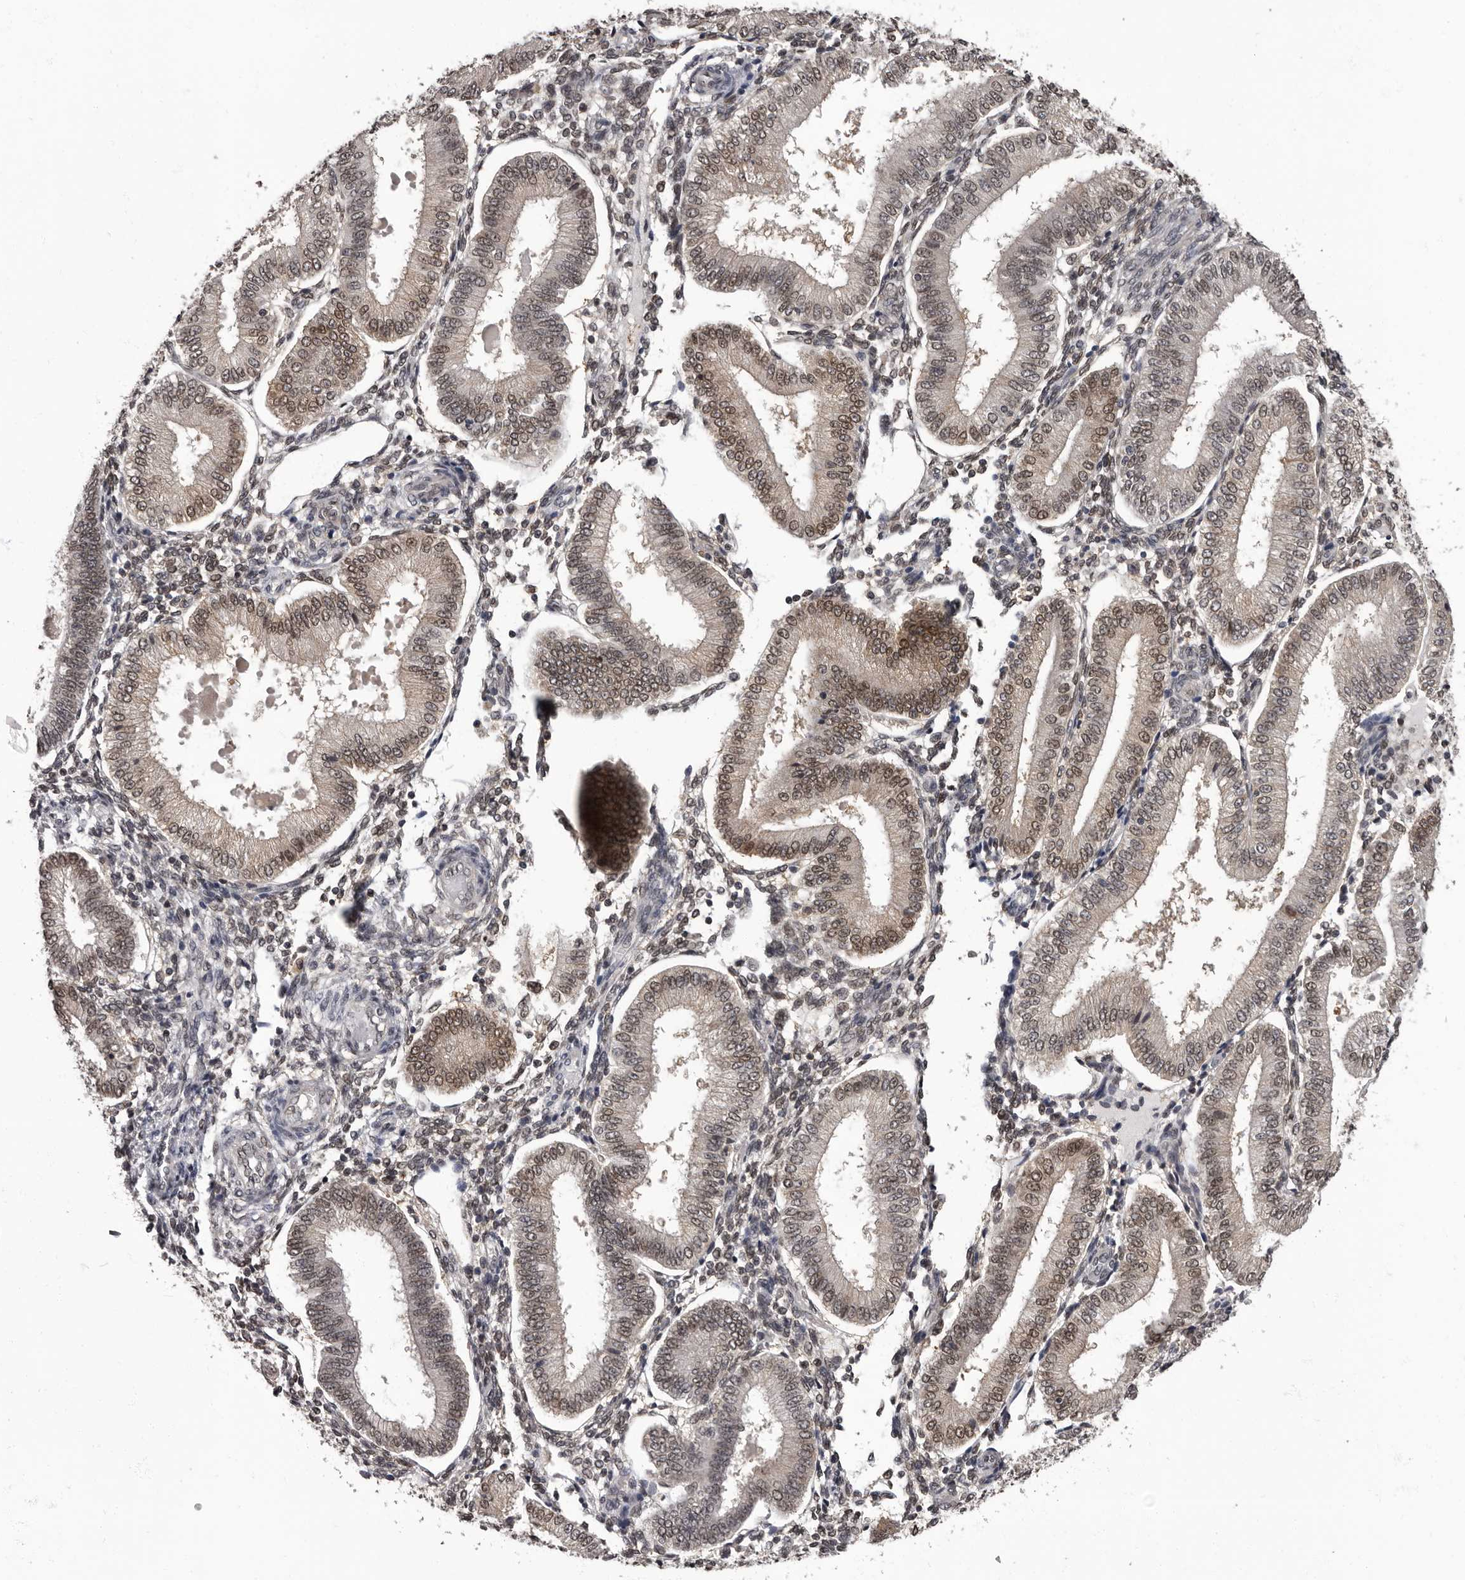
{"staining": {"intensity": "moderate", "quantity": "25%-75%", "location": "nuclear"}, "tissue": "endometrium", "cell_type": "Cells in endometrial stroma", "image_type": "normal", "snomed": [{"axis": "morphology", "description": "Normal tissue, NOS"}, {"axis": "topography", "description": "Endometrium"}], "caption": "Protein staining by immunohistochemistry (IHC) reveals moderate nuclear positivity in about 25%-75% of cells in endometrial stroma in normal endometrium. The protein of interest is stained brown, and the nuclei are stained in blue (DAB IHC with brightfield microscopy, high magnification).", "gene": "C1orf50", "patient": {"sex": "female", "age": 39}}